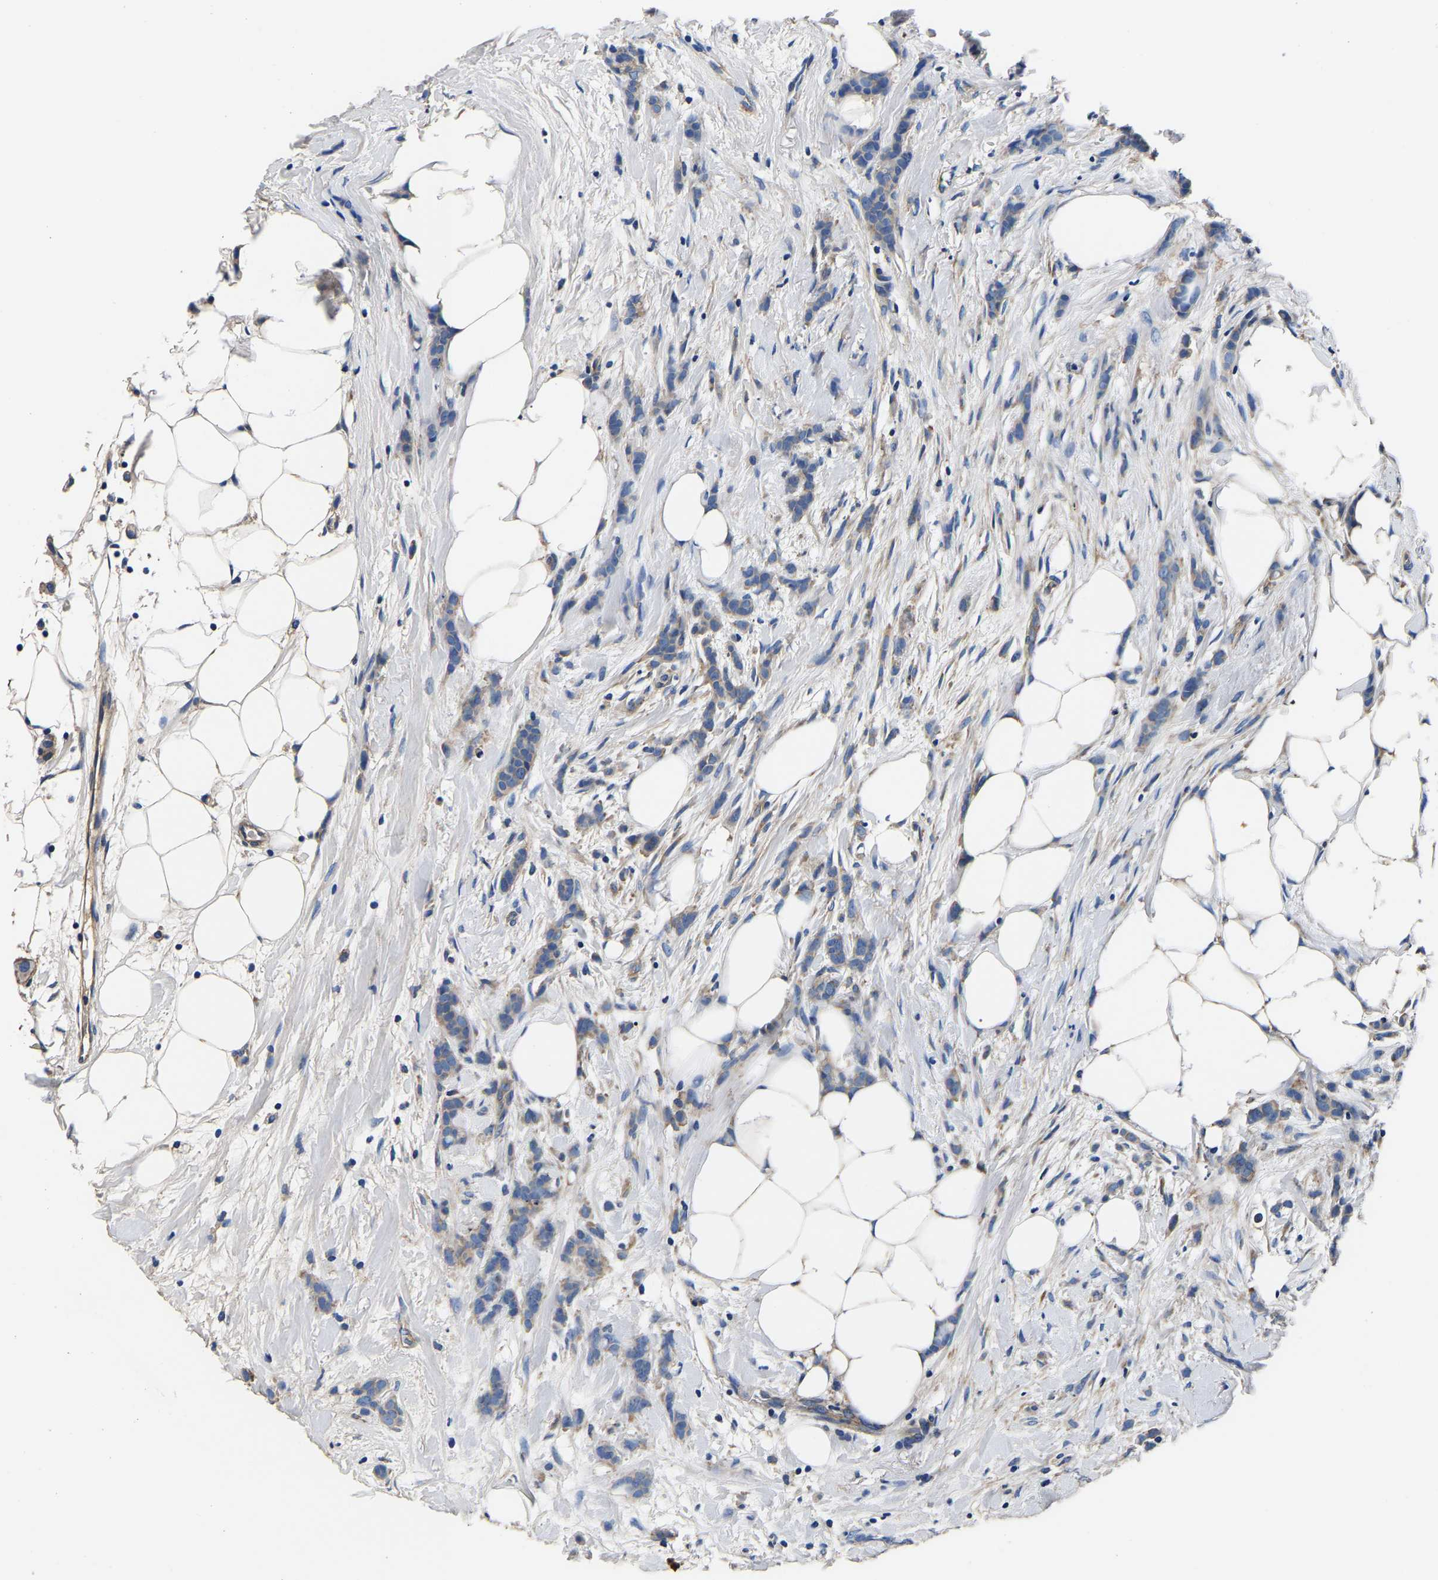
{"staining": {"intensity": "weak", "quantity": ">75%", "location": "cytoplasmic/membranous"}, "tissue": "breast cancer", "cell_type": "Tumor cells", "image_type": "cancer", "snomed": [{"axis": "morphology", "description": "Lobular carcinoma, in situ"}, {"axis": "morphology", "description": "Lobular carcinoma"}, {"axis": "topography", "description": "Breast"}], "caption": "Brown immunohistochemical staining in human breast cancer reveals weak cytoplasmic/membranous positivity in about >75% of tumor cells. (Stains: DAB in brown, nuclei in blue, Microscopy: brightfield microscopy at high magnification).", "gene": "SH3GLB1", "patient": {"sex": "female", "age": 41}}